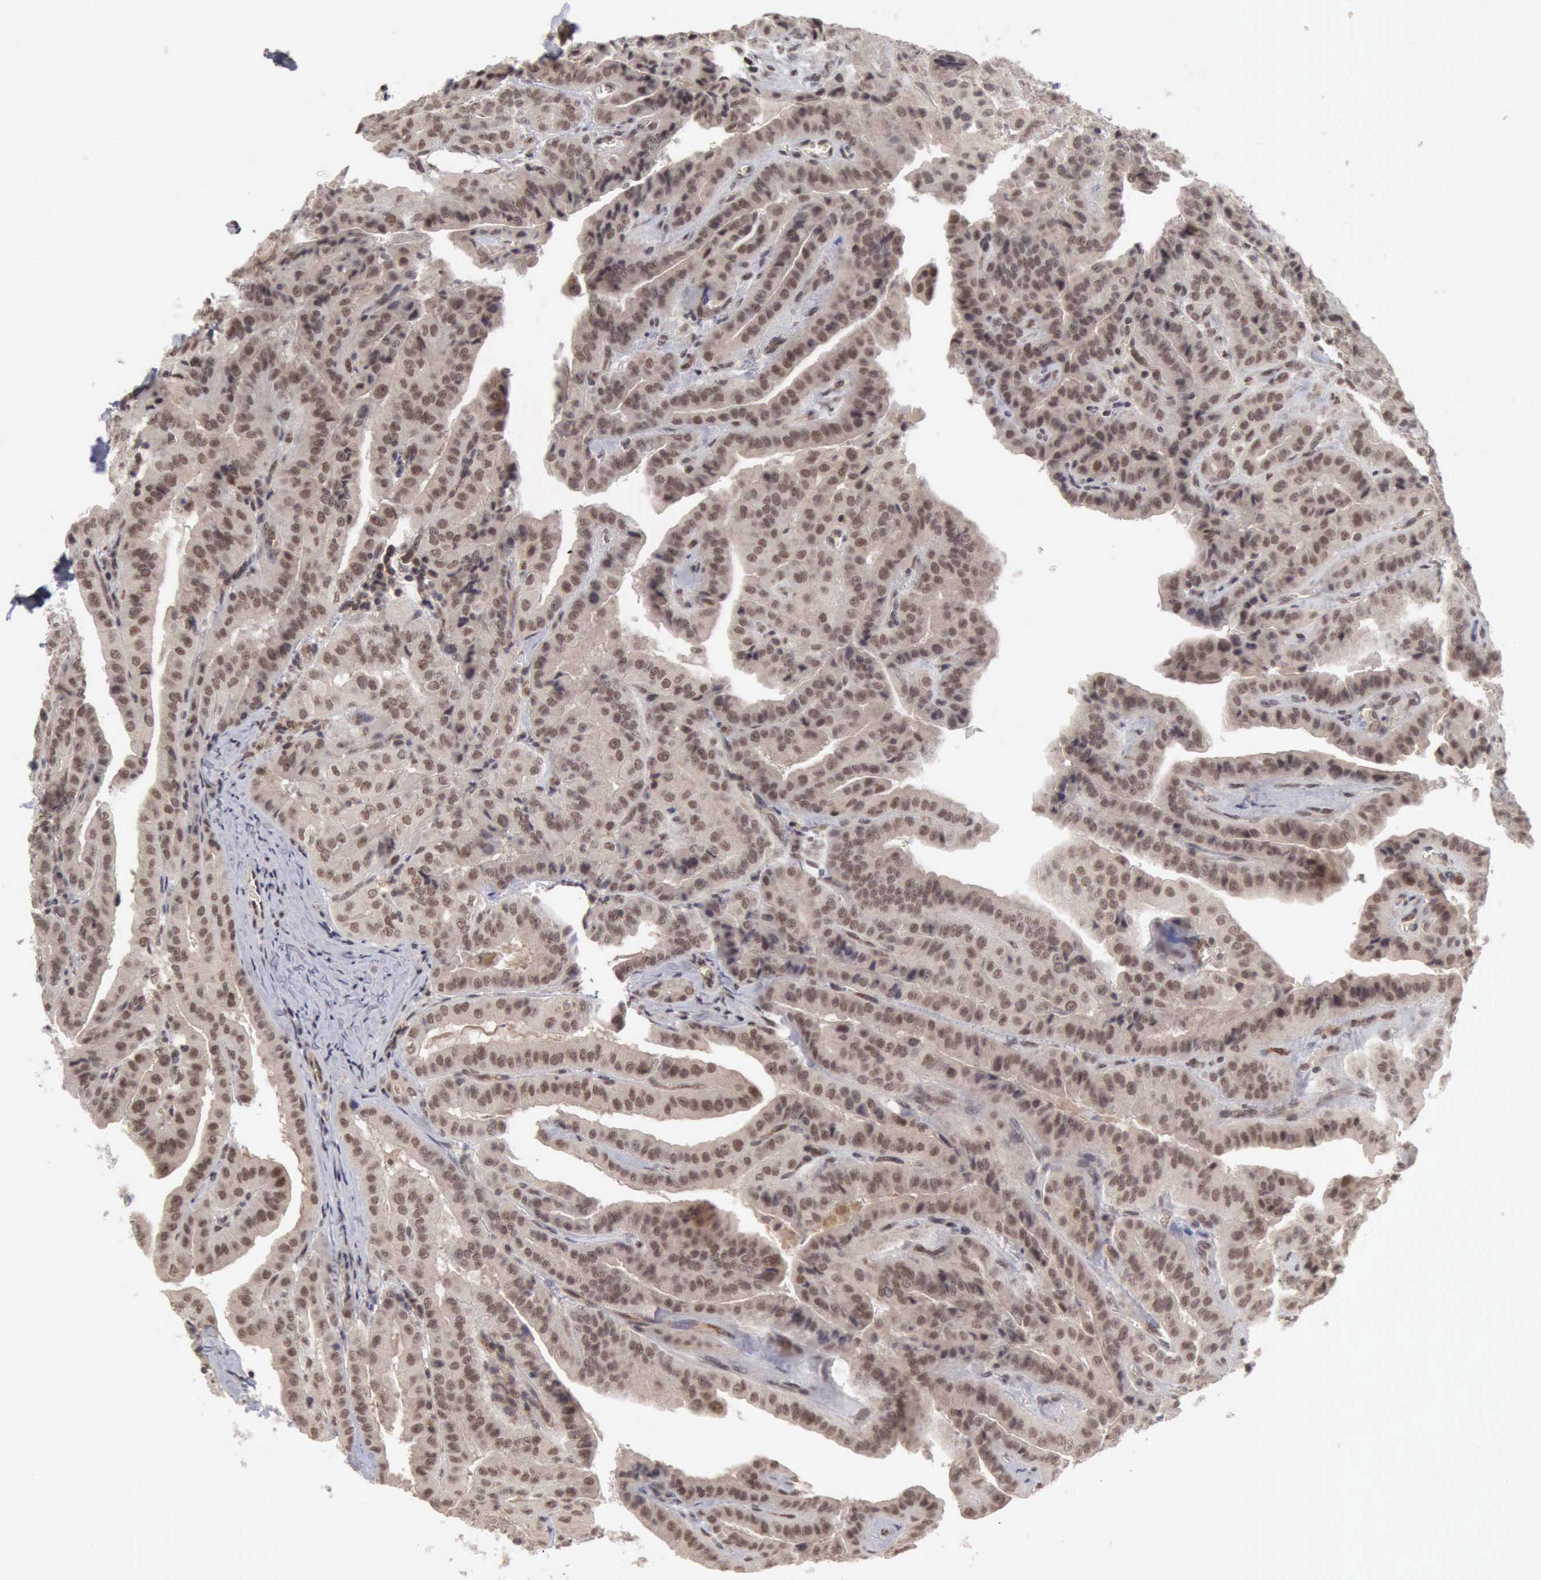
{"staining": {"intensity": "moderate", "quantity": ">75%", "location": "nuclear"}, "tissue": "thyroid cancer", "cell_type": "Tumor cells", "image_type": "cancer", "snomed": [{"axis": "morphology", "description": "Papillary adenocarcinoma, NOS"}, {"axis": "topography", "description": "Thyroid gland"}], "caption": "Protein expression analysis of human papillary adenocarcinoma (thyroid) reveals moderate nuclear expression in about >75% of tumor cells.", "gene": "CDKN2A", "patient": {"sex": "female", "age": 71}}